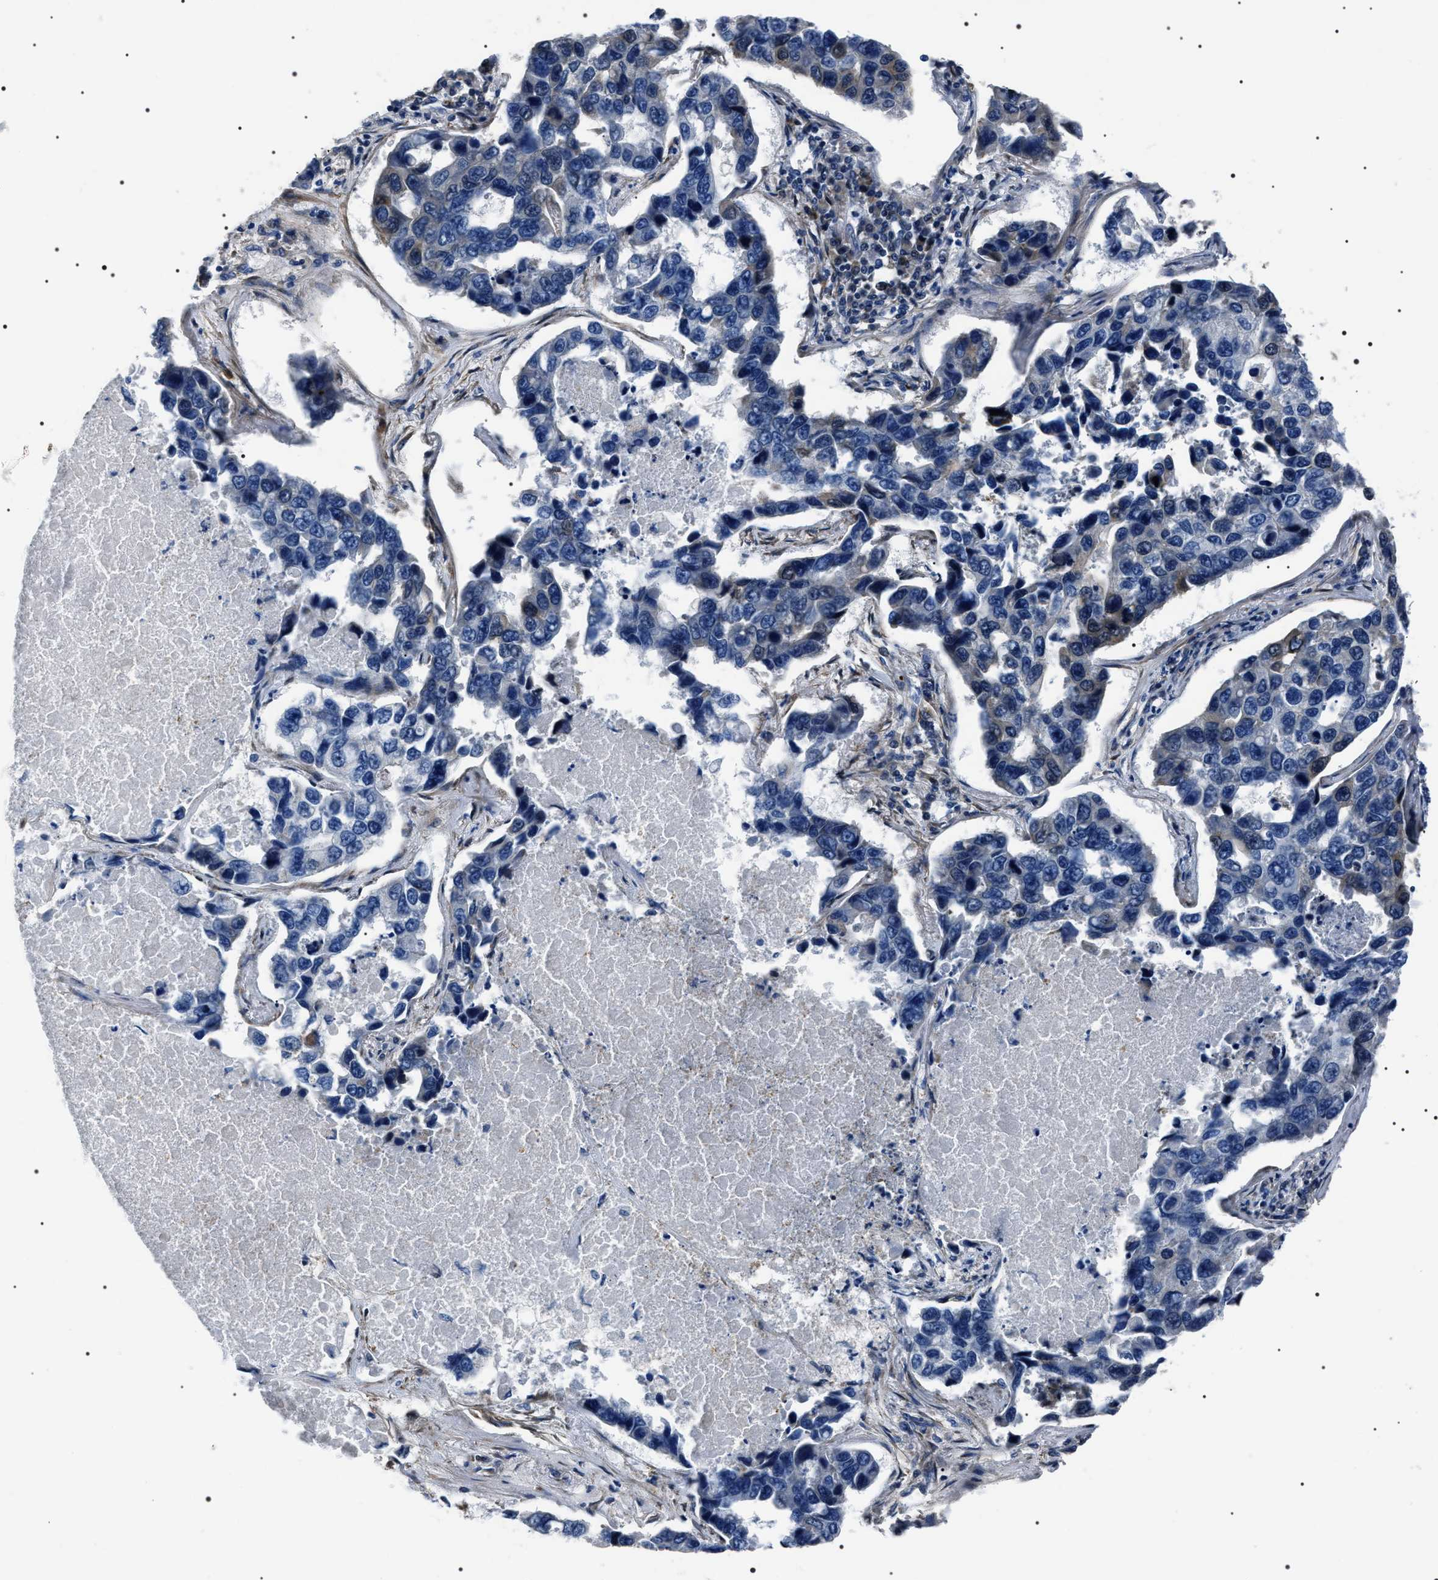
{"staining": {"intensity": "moderate", "quantity": "<25%", "location": "cytoplasmic/membranous,nuclear"}, "tissue": "lung cancer", "cell_type": "Tumor cells", "image_type": "cancer", "snomed": [{"axis": "morphology", "description": "Adenocarcinoma, NOS"}, {"axis": "topography", "description": "Lung"}], "caption": "Human adenocarcinoma (lung) stained with a brown dye displays moderate cytoplasmic/membranous and nuclear positive staining in approximately <25% of tumor cells.", "gene": "BAG2", "patient": {"sex": "male", "age": 64}}